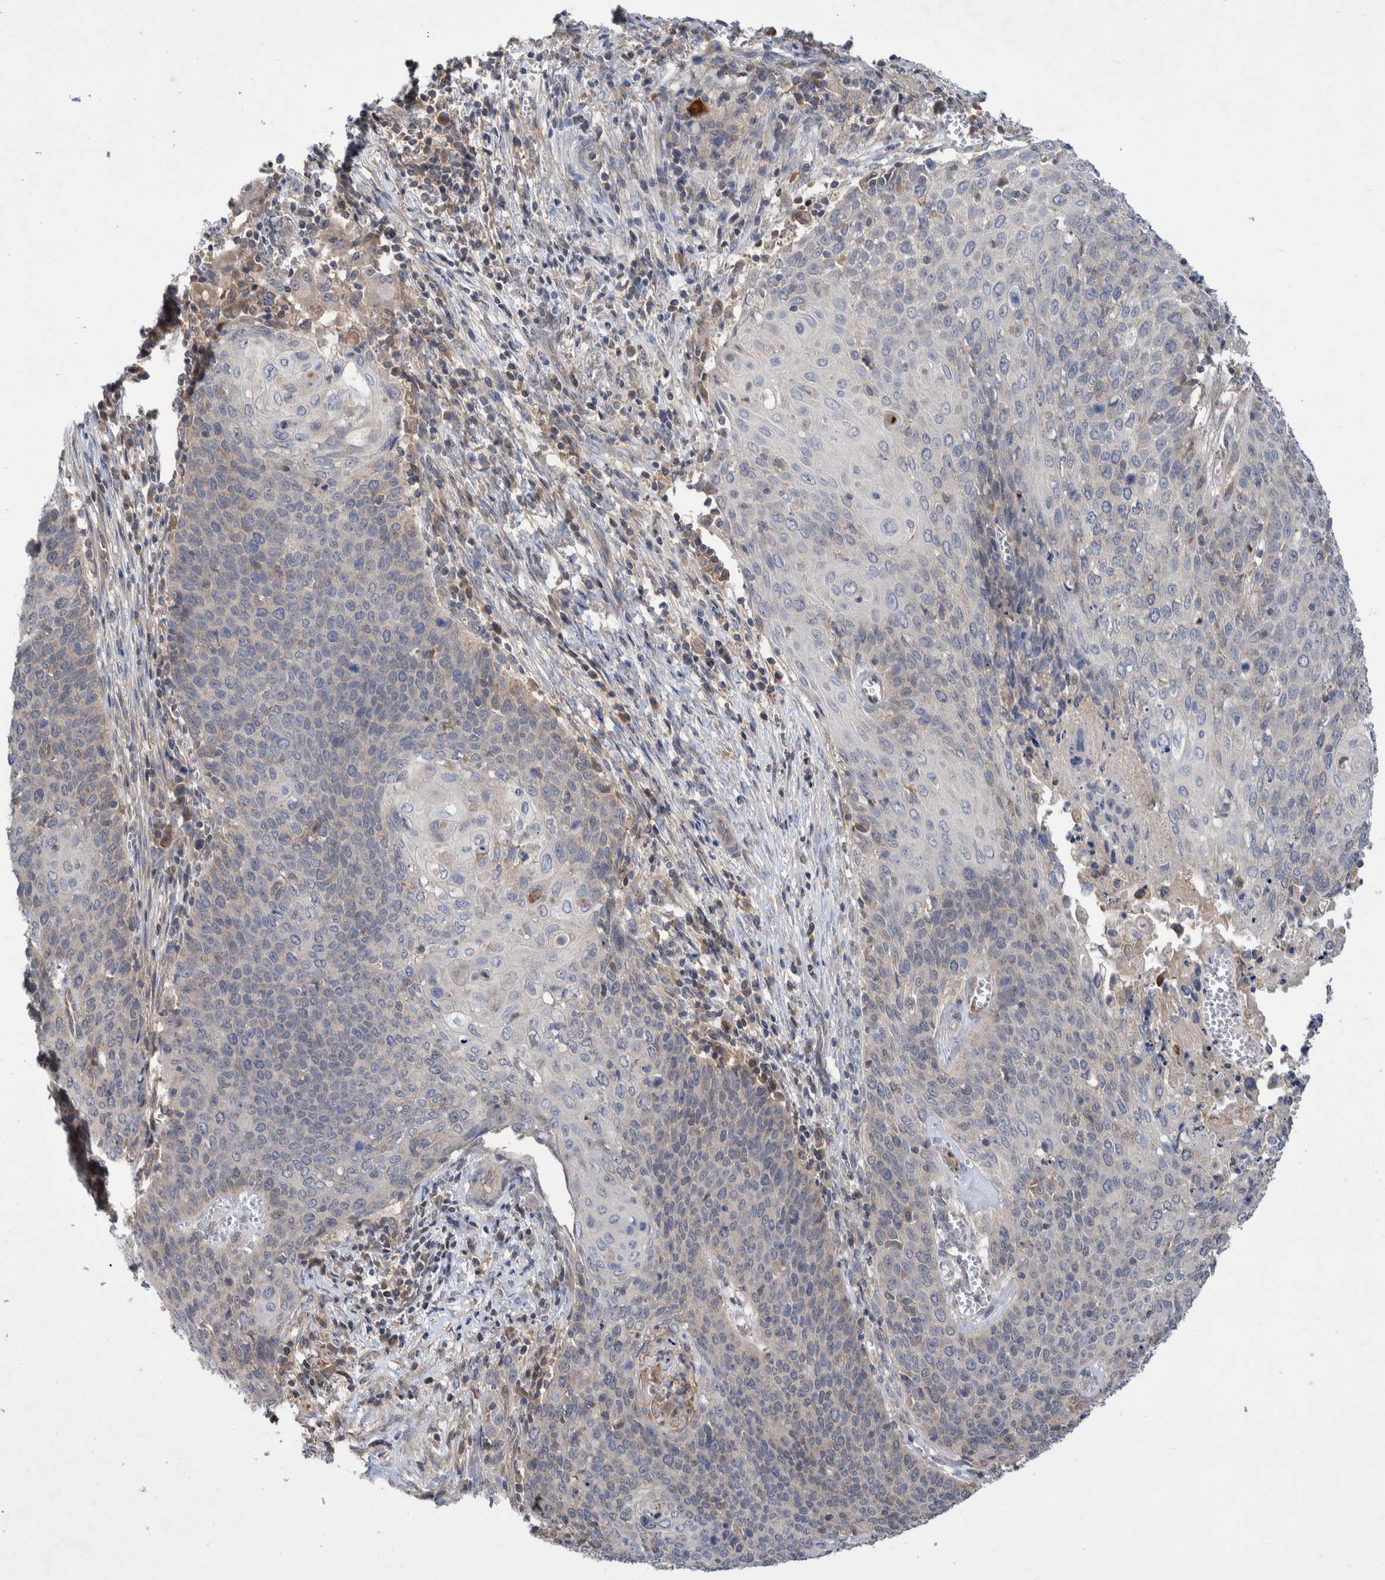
{"staining": {"intensity": "negative", "quantity": "none", "location": "none"}, "tissue": "cervical cancer", "cell_type": "Tumor cells", "image_type": "cancer", "snomed": [{"axis": "morphology", "description": "Squamous cell carcinoma, NOS"}, {"axis": "topography", "description": "Cervix"}], "caption": "The IHC image has no significant positivity in tumor cells of cervical cancer tissue.", "gene": "PLPBP", "patient": {"sex": "female", "age": 39}}